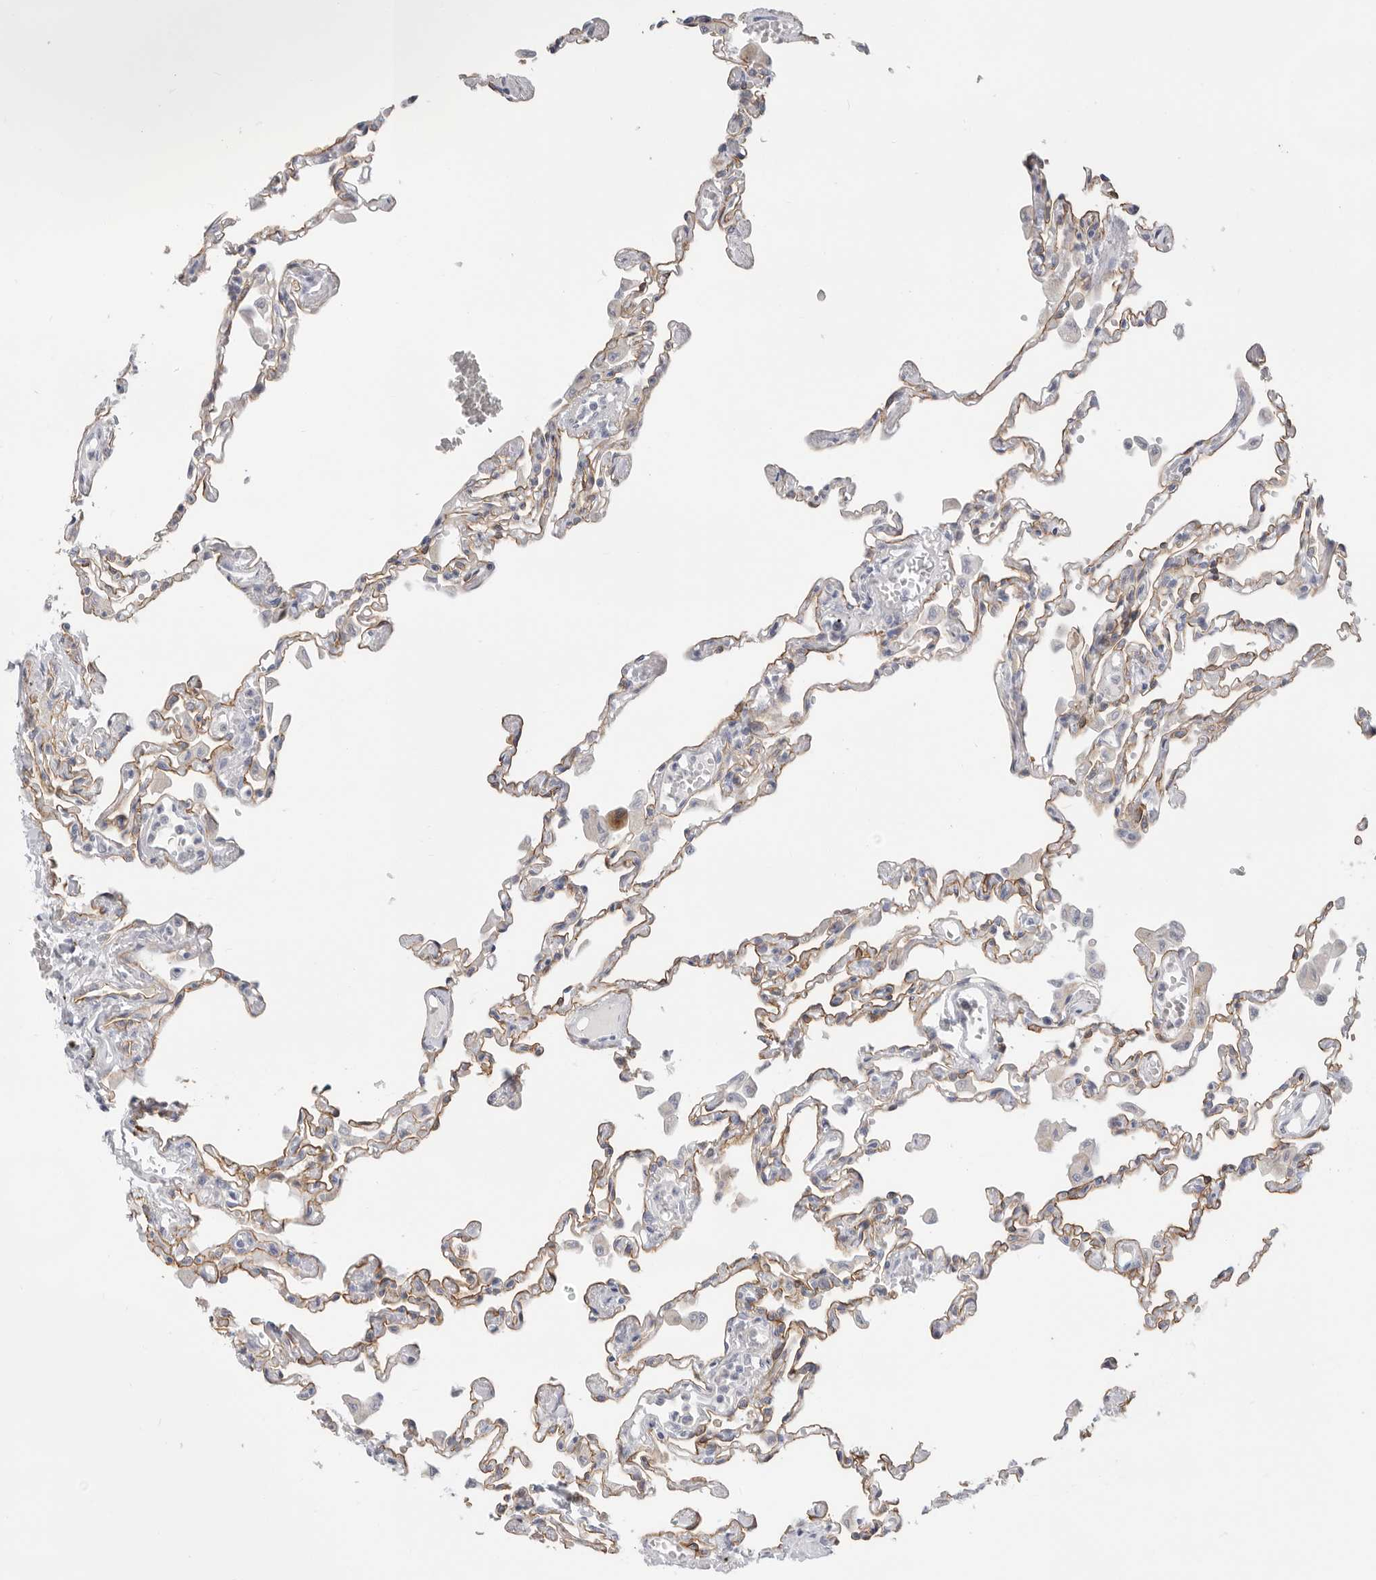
{"staining": {"intensity": "moderate", "quantity": "25%-75%", "location": "cytoplasmic/membranous"}, "tissue": "lung", "cell_type": "Alveolar cells", "image_type": "normal", "snomed": [{"axis": "morphology", "description": "Normal tissue, NOS"}, {"axis": "topography", "description": "Bronchus"}, {"axis": "topography", "description": "Lung"}], "caption": "Lung stained for a protein (brown) exhibits moderate cytoplasmic/membranous positive expression in about 25%-75% of alveolar cells.", "gene": "USH1C", "patient": {"sex": "female", "age": 49}}